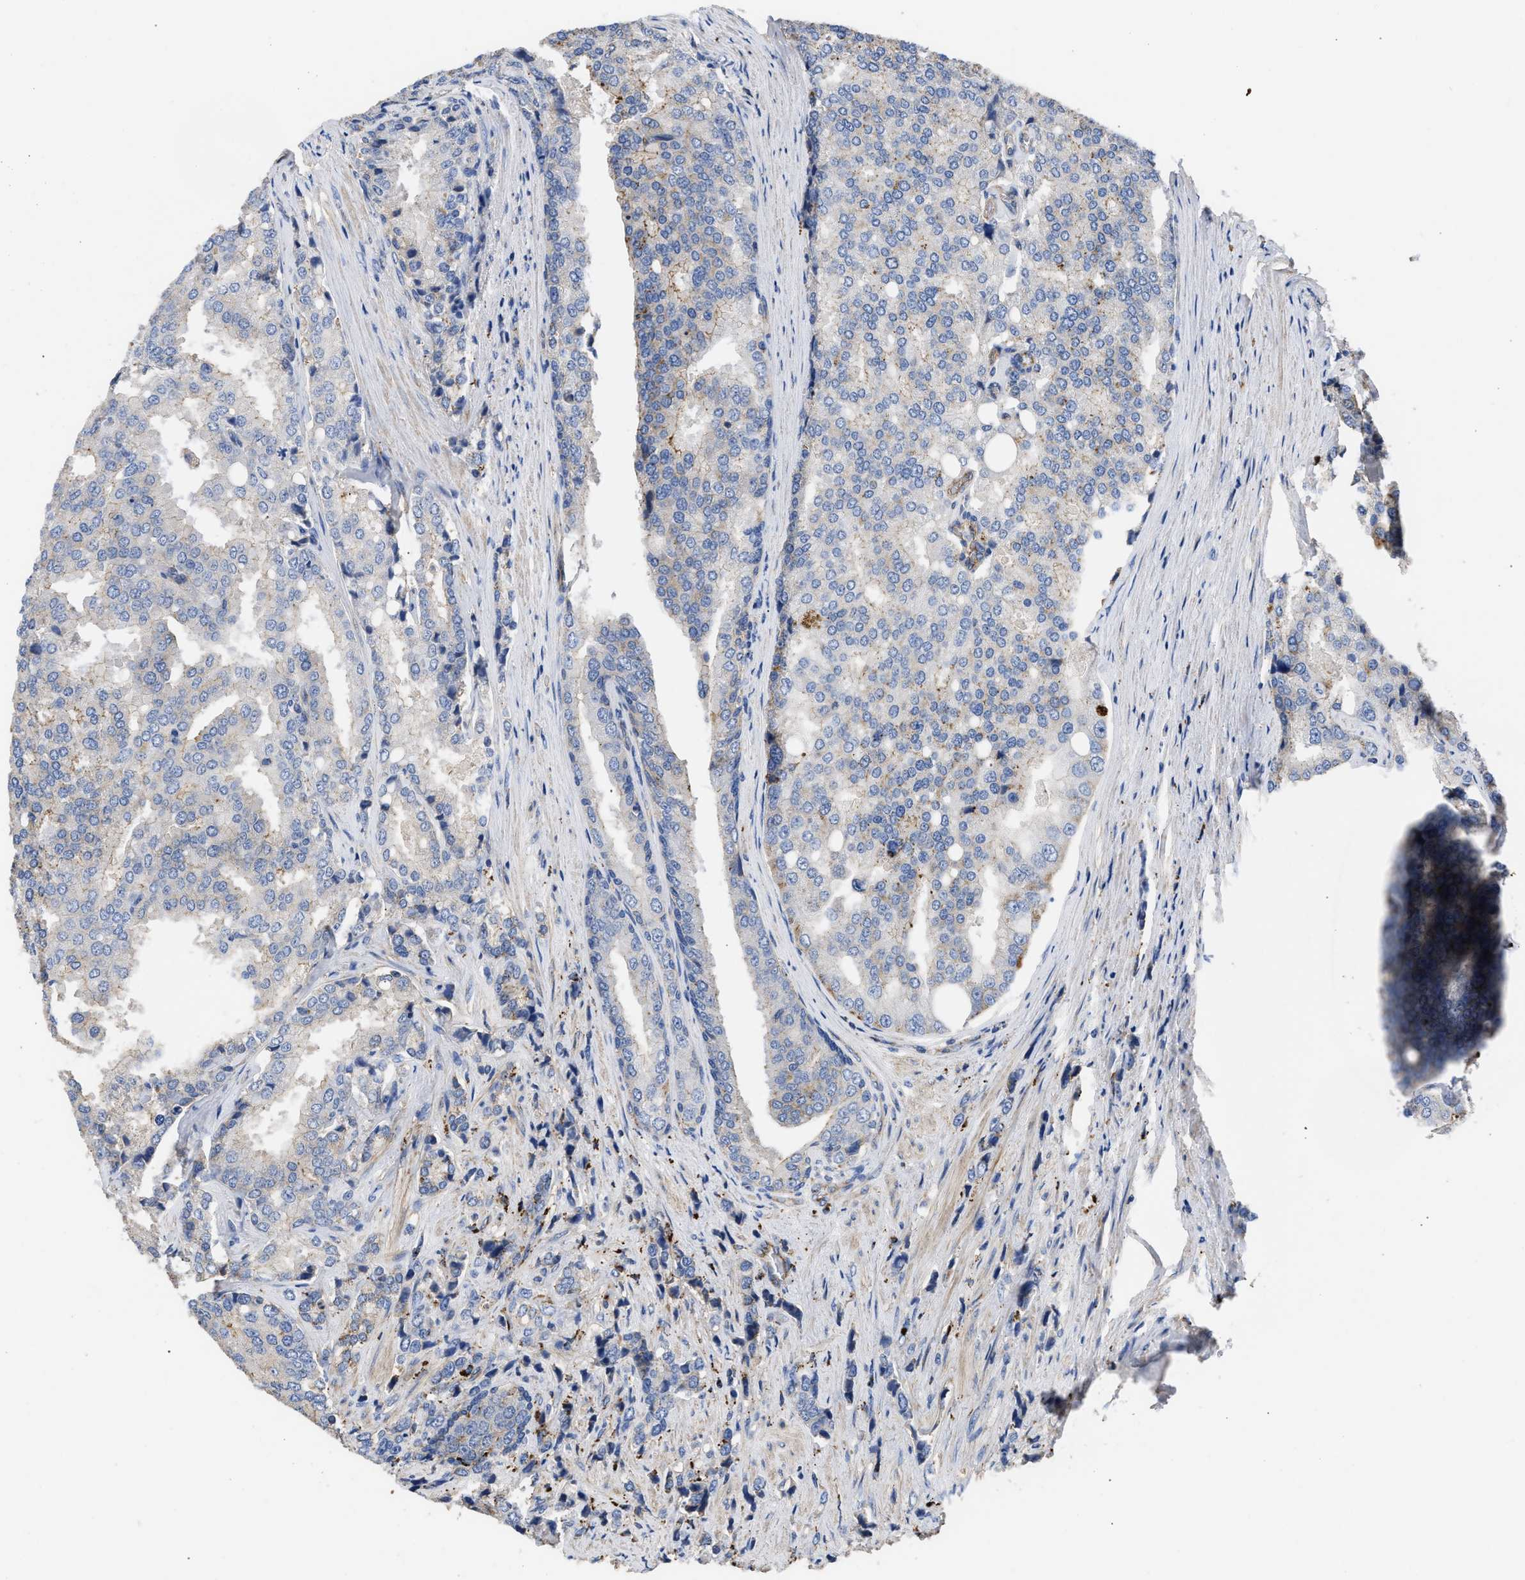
{"staining": {"intensity": "negative", "quantity": "none", "location": "none"}, "tissue": "prostate cancer", "cell_type": "Tumor cells", "image_type": "cancer", "snomed": [{"axis": "morphology", "description": "Adenocarcinoma, High grade"}, {"axis": "topography", "description": "Prostate"}], "caption": "The photomicrograph demonstrates no staining of tumor cells in prostate adenocarcinoma (high-grade). (DAB (3,3'-diaminobenzidine) immunohistochemistry with hematoxylin counter stain).", "gene": "USP4", "patient": {"sex": "male", "age": 50}}